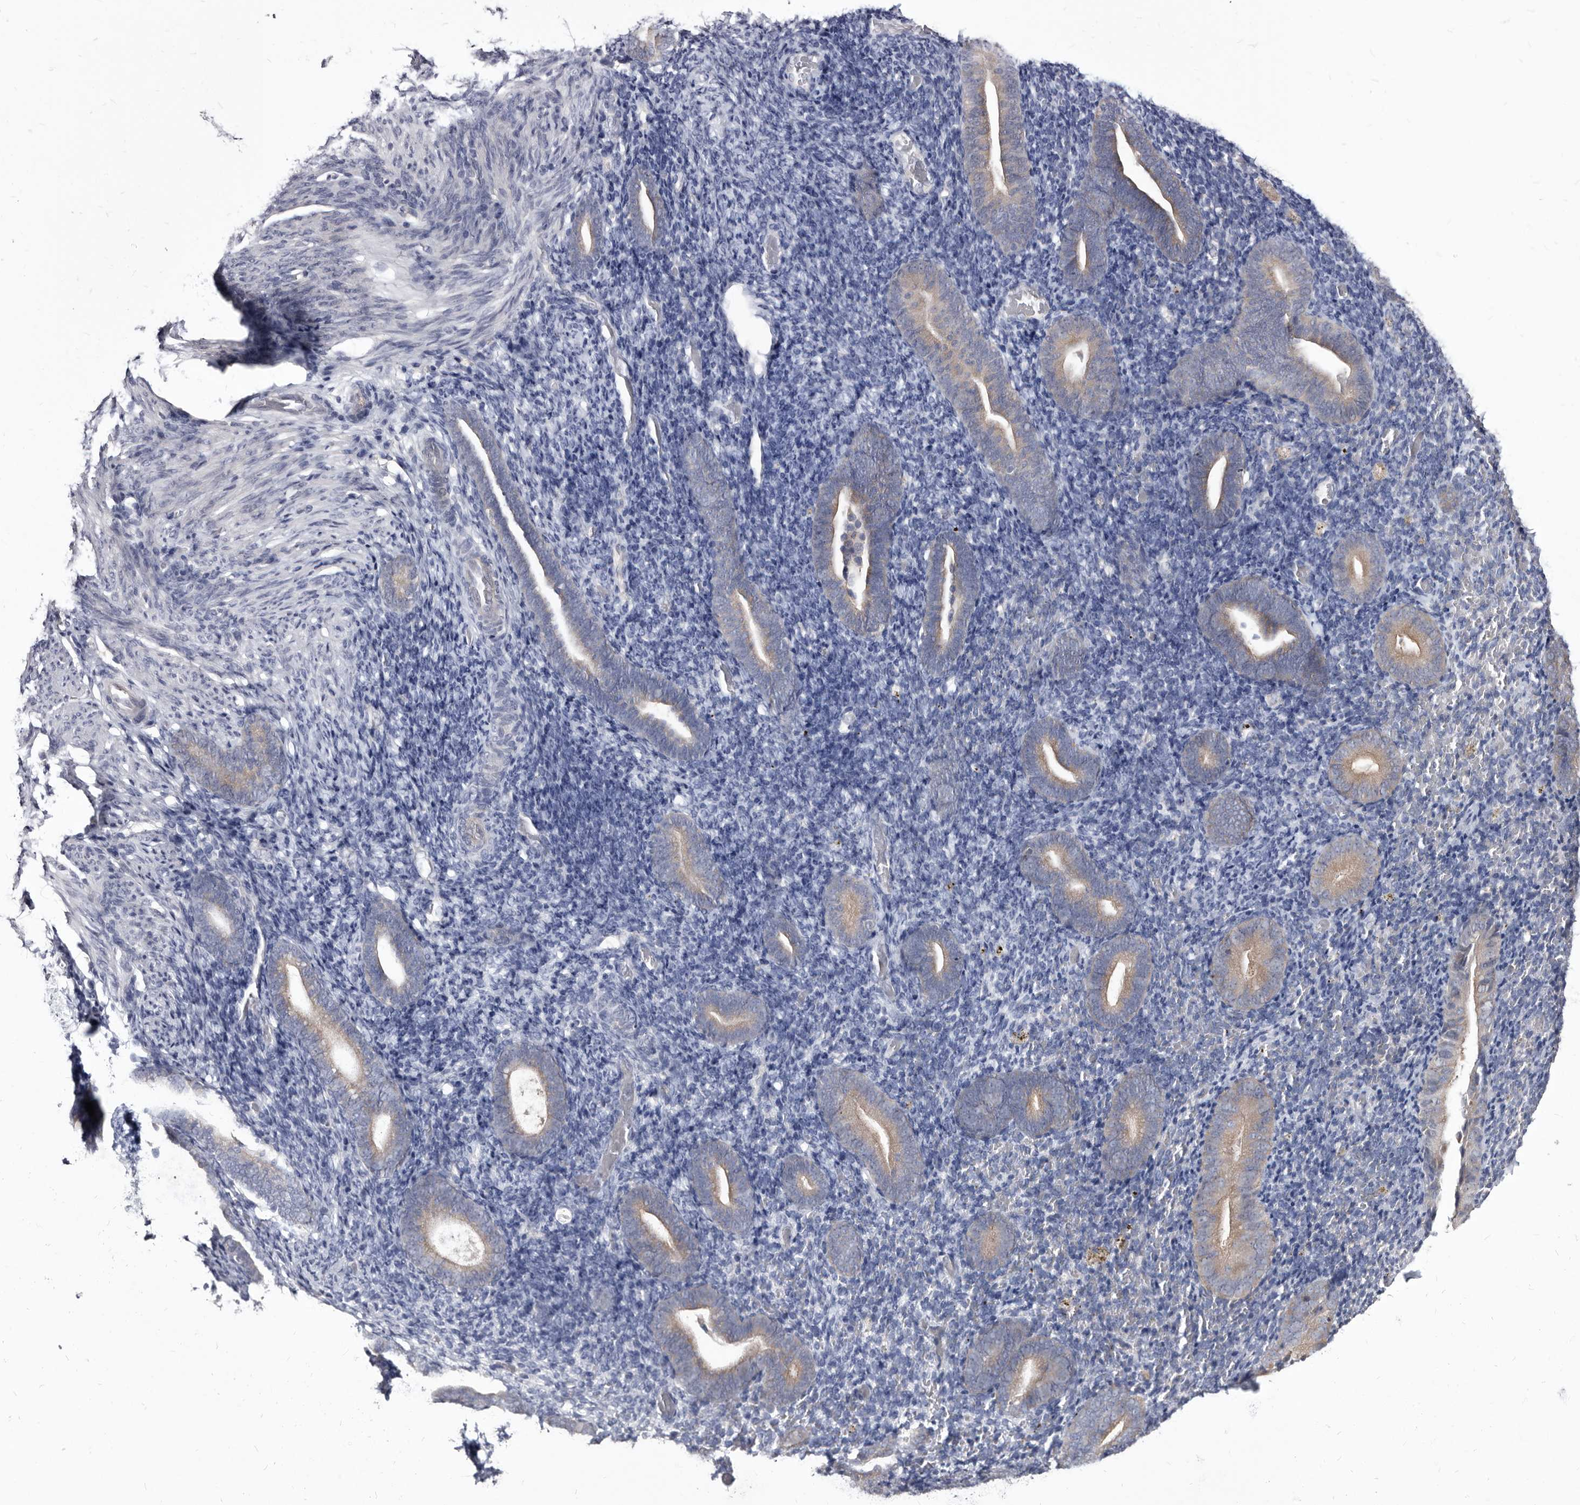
{"staining": {"intensity": "negative", "quantity": "none", "location": "none"}, "tissue": "endometrium", "cell_type": "Cells in endometrial stroma", "image_type": "normal", "snomed": [{"axis": "morphology", "description": "Normal tissue, NOS"}, {"axis": "topography", "description": "Endometrium"}], "caption": "This histopathology image is of unremarkable endometrium stained with immunohistochemistry to label a protein in brown with the nuclei are counter-stained blue. There is no staining in cells in endometrial stroma. (DAB IHC, high magnification).", "gene": "ABCF2", "patient": {"sex": "female", "age": 51}}